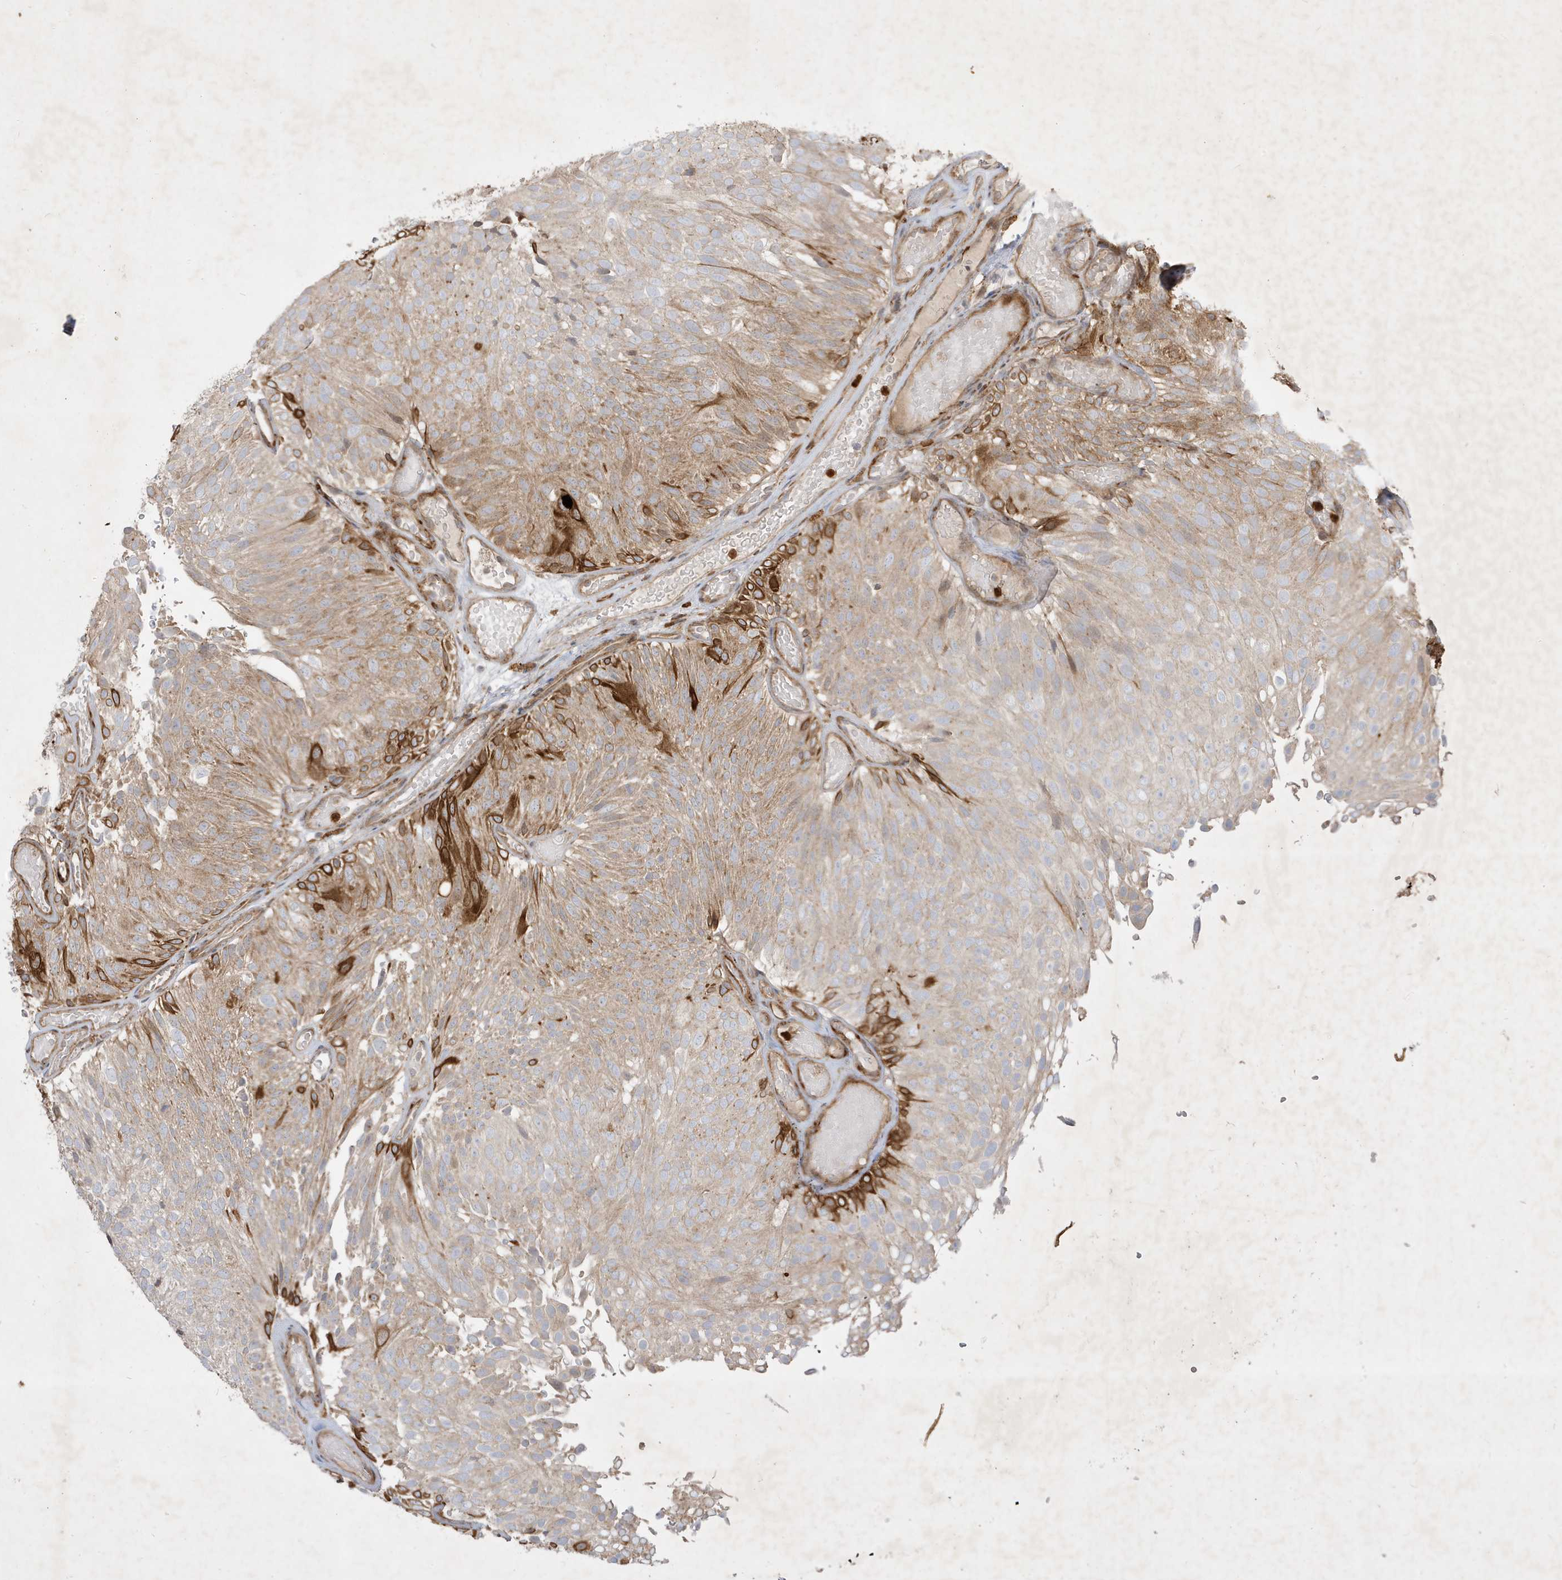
{"staining": {"intensity": "strong", "quantity": "<25%", "location": "cytoplasmic/membranous"}, "tissue": "urothelial cancer", "cell_type": "Tumor cells", "image_type": "cancer", "snomed": [{"axis": "morphology", "description": "Urothelial carcinoma, Low grade"}, {"axis": "topography", "description": "Urinary bladder"}], "caption": "A micrograph showing strong cytoplasmic/membranous expression in approximately <25% of tumor cells in low-grade urothelial carcinoma, as visualized by brown immunohistochemical staining.", "gene": "IFT57", "patient": {"sex": "male", "age": 78}}